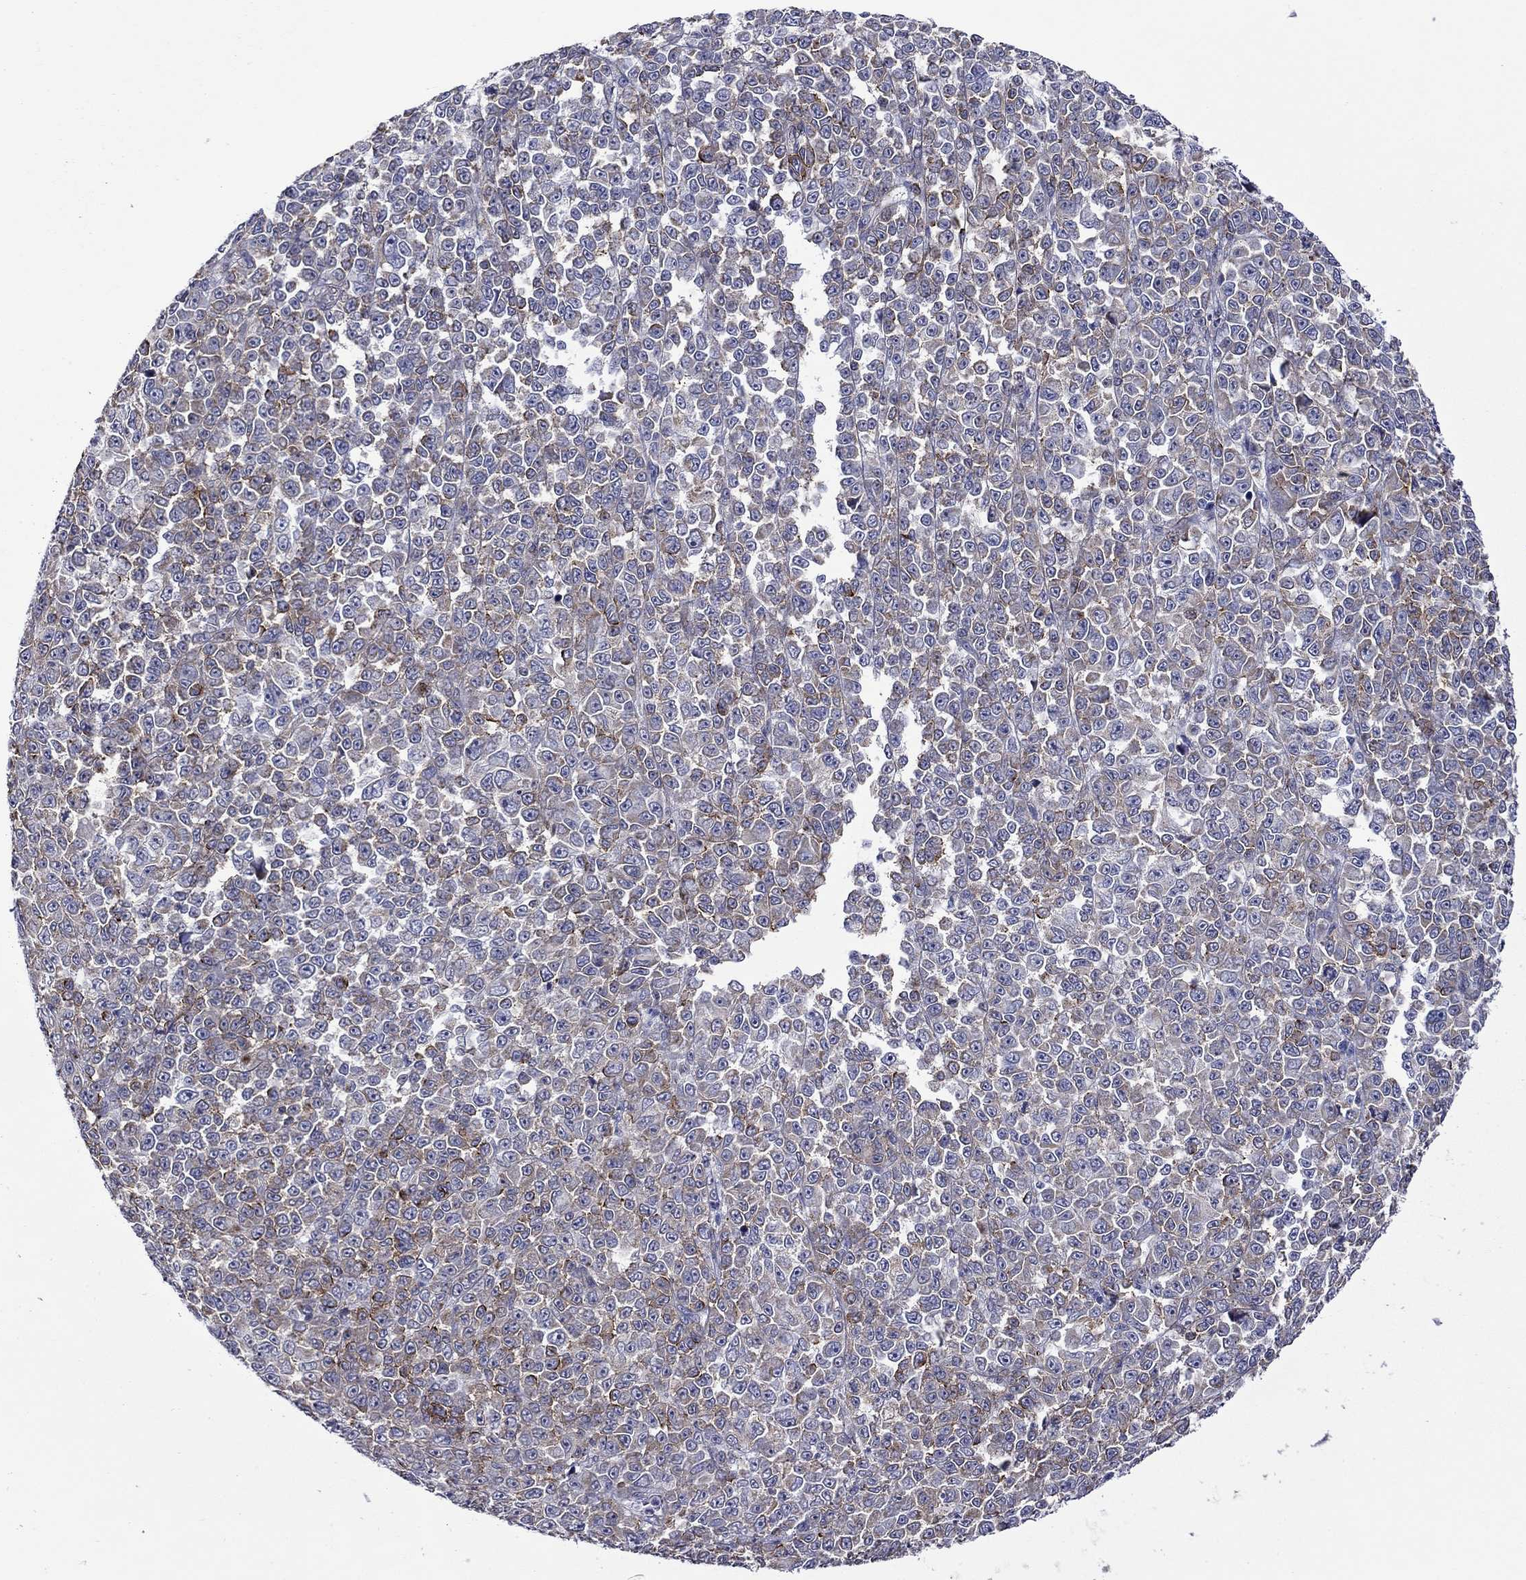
{"staining": {"intensity": "strong", "quantity": "<25%", "location": "cytoplasmic/membranous"}, "tissue": "melanoma", "cell_type": "Tumor cells", "image_type": "cancer", "snomed": [{"axis": "morphology", "description": "Malignant melanoma, NOS"}, {"axis": "topography", "description": "Skin"}], "caption": "Tumor cells demonstrate strong cytoplasmic/membranous expression in about <25% of cells in malignant melanoma. Immunohistochemistry stains the protein of interest in brown and the nuclei are stained blue.", "gene": "LMO7", "patient": {"sex": "female", "age": 95}}